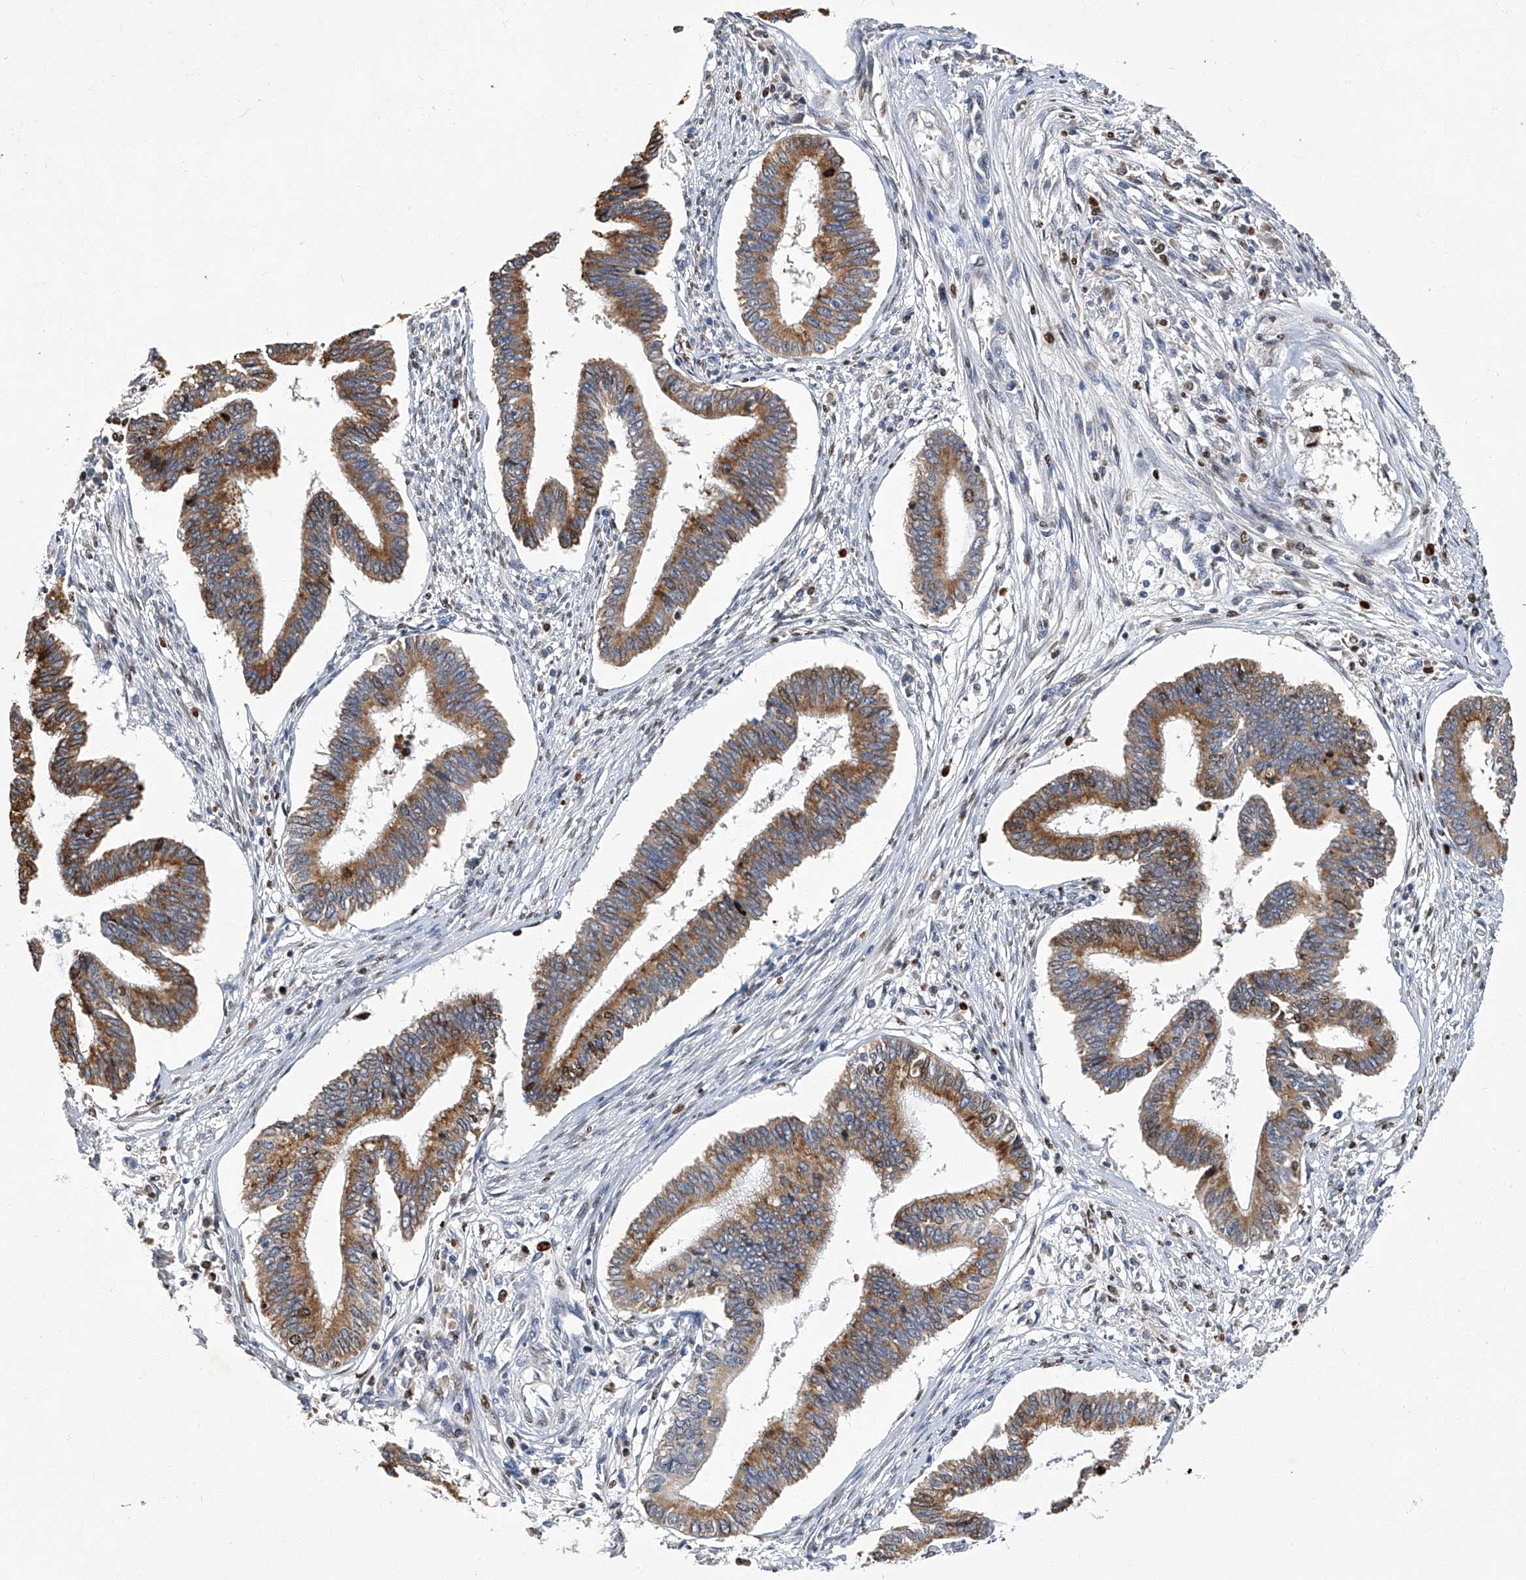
{"staining": {"intensity": "moderate", "quantity": ">75%", "location": "cytoplasmic/membranous"}, "tissue": "cervical cancer", "cell_type": "Tumor cells", "image_type": "cancer", "snomed": [{"axis": "morphology", "description": "Adenocarcinoma, NOS"}, {"axis": "topography", "description": "Cervix"}], "caption": "Immunohistochemistry staining of cervical cancer, which exhibits medium levels of moderate cytoplasmic/membranous expression in about >75% of tumor cells indicating moderate cytoplasmic/membranous protein positivity. The staining was performed using DAB (brown) for protein detection and nuclei were counterstained in hematoxylin (blue).", "gene": "TGFBR1", "patient": {"sex": "female", "age": 36}}